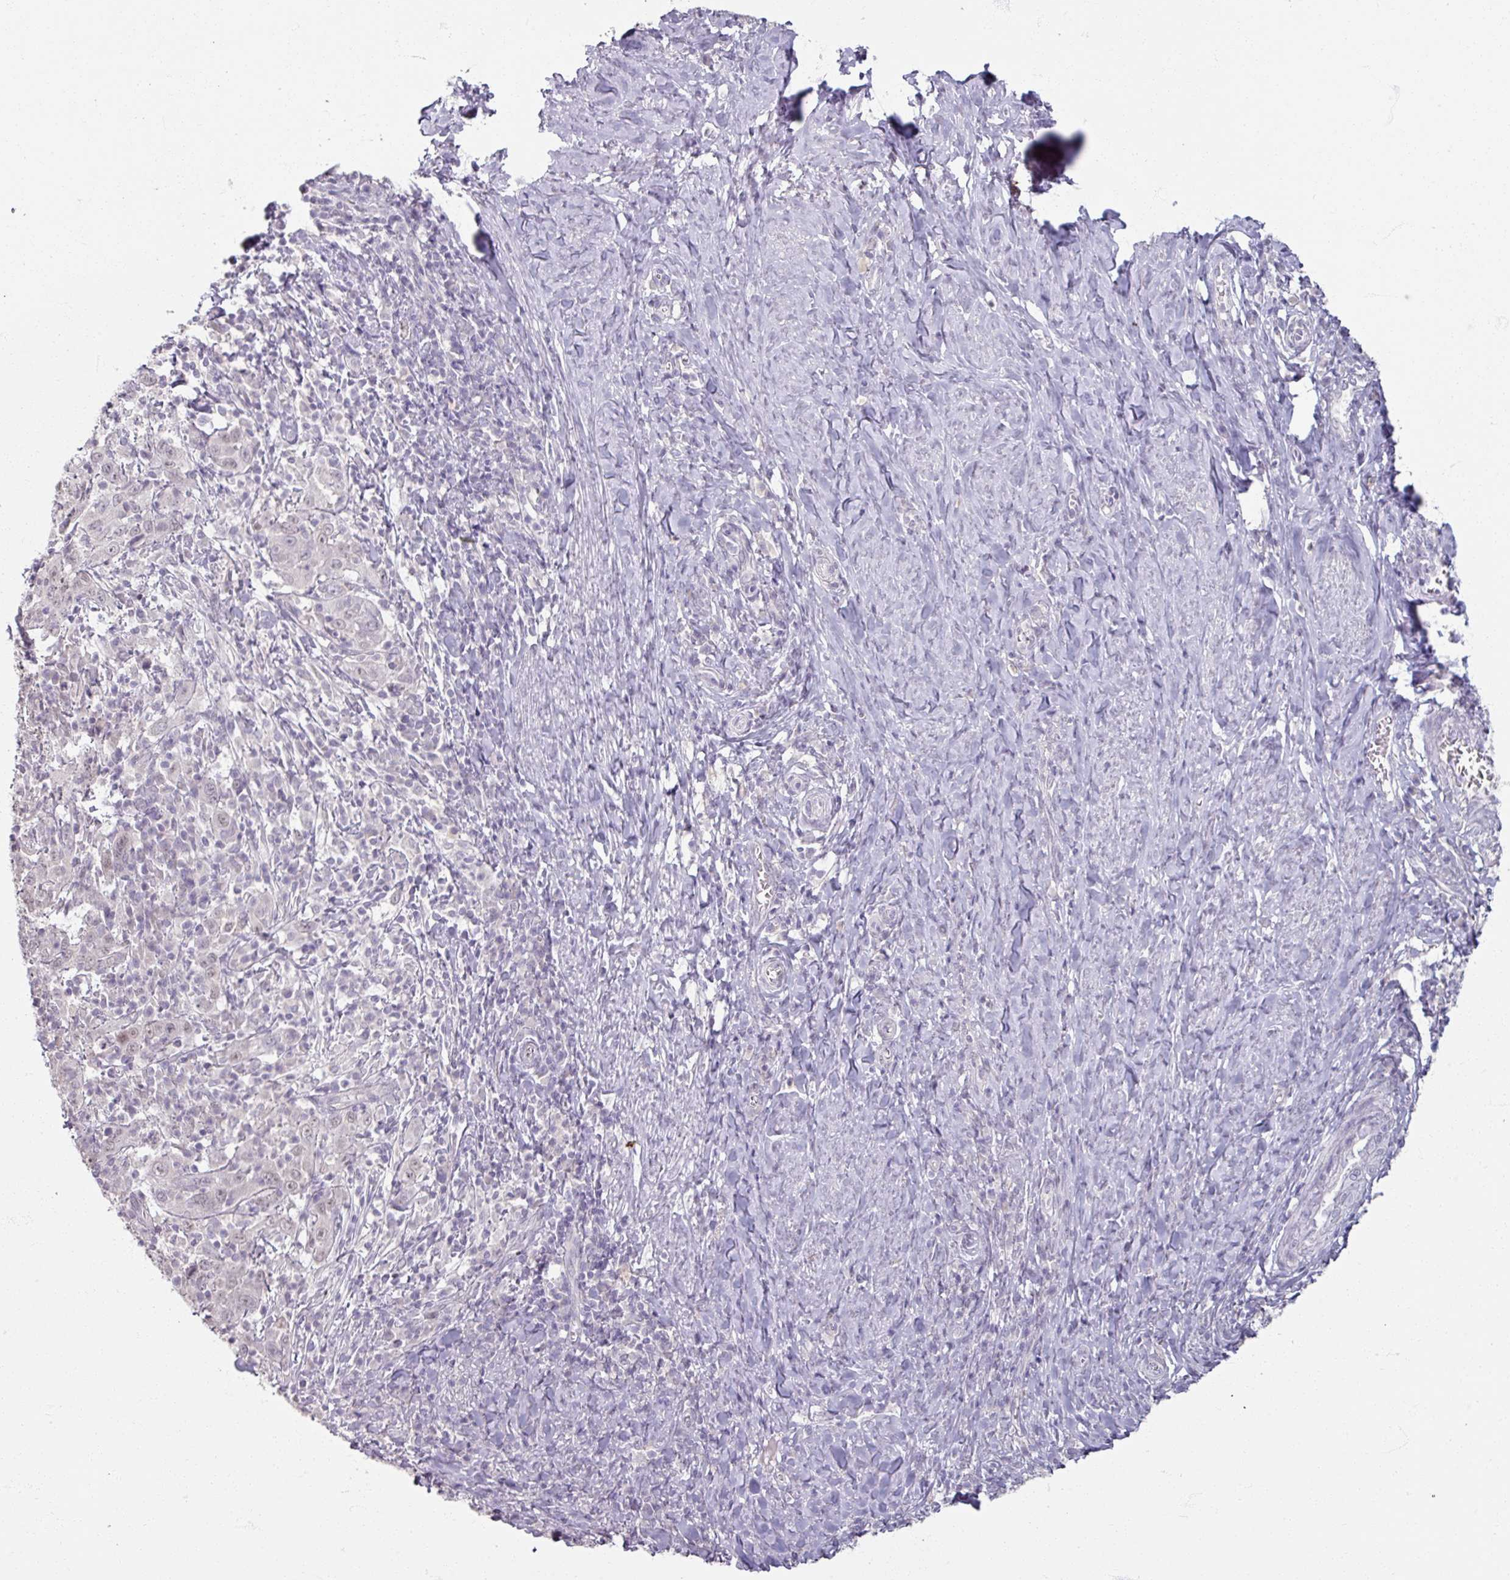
{"staining": {"intensity": "negative", "quantity": "none", "location": "none"}, "tissue": "cervical cancer", "cell_type": "Tumor cells", "image_type": "cancer", "snomed": [{"axis": "morphology", "description": "Squamous cell carcinoma, NOS"}, {"axis": "topography", "description": "Cervix"}], "caption": "Tumor cells show no significant protein staining in cervical squamous cell carcinoma.", "gene": "SOX11", "patient": {"sex": "female", "age": 46}}